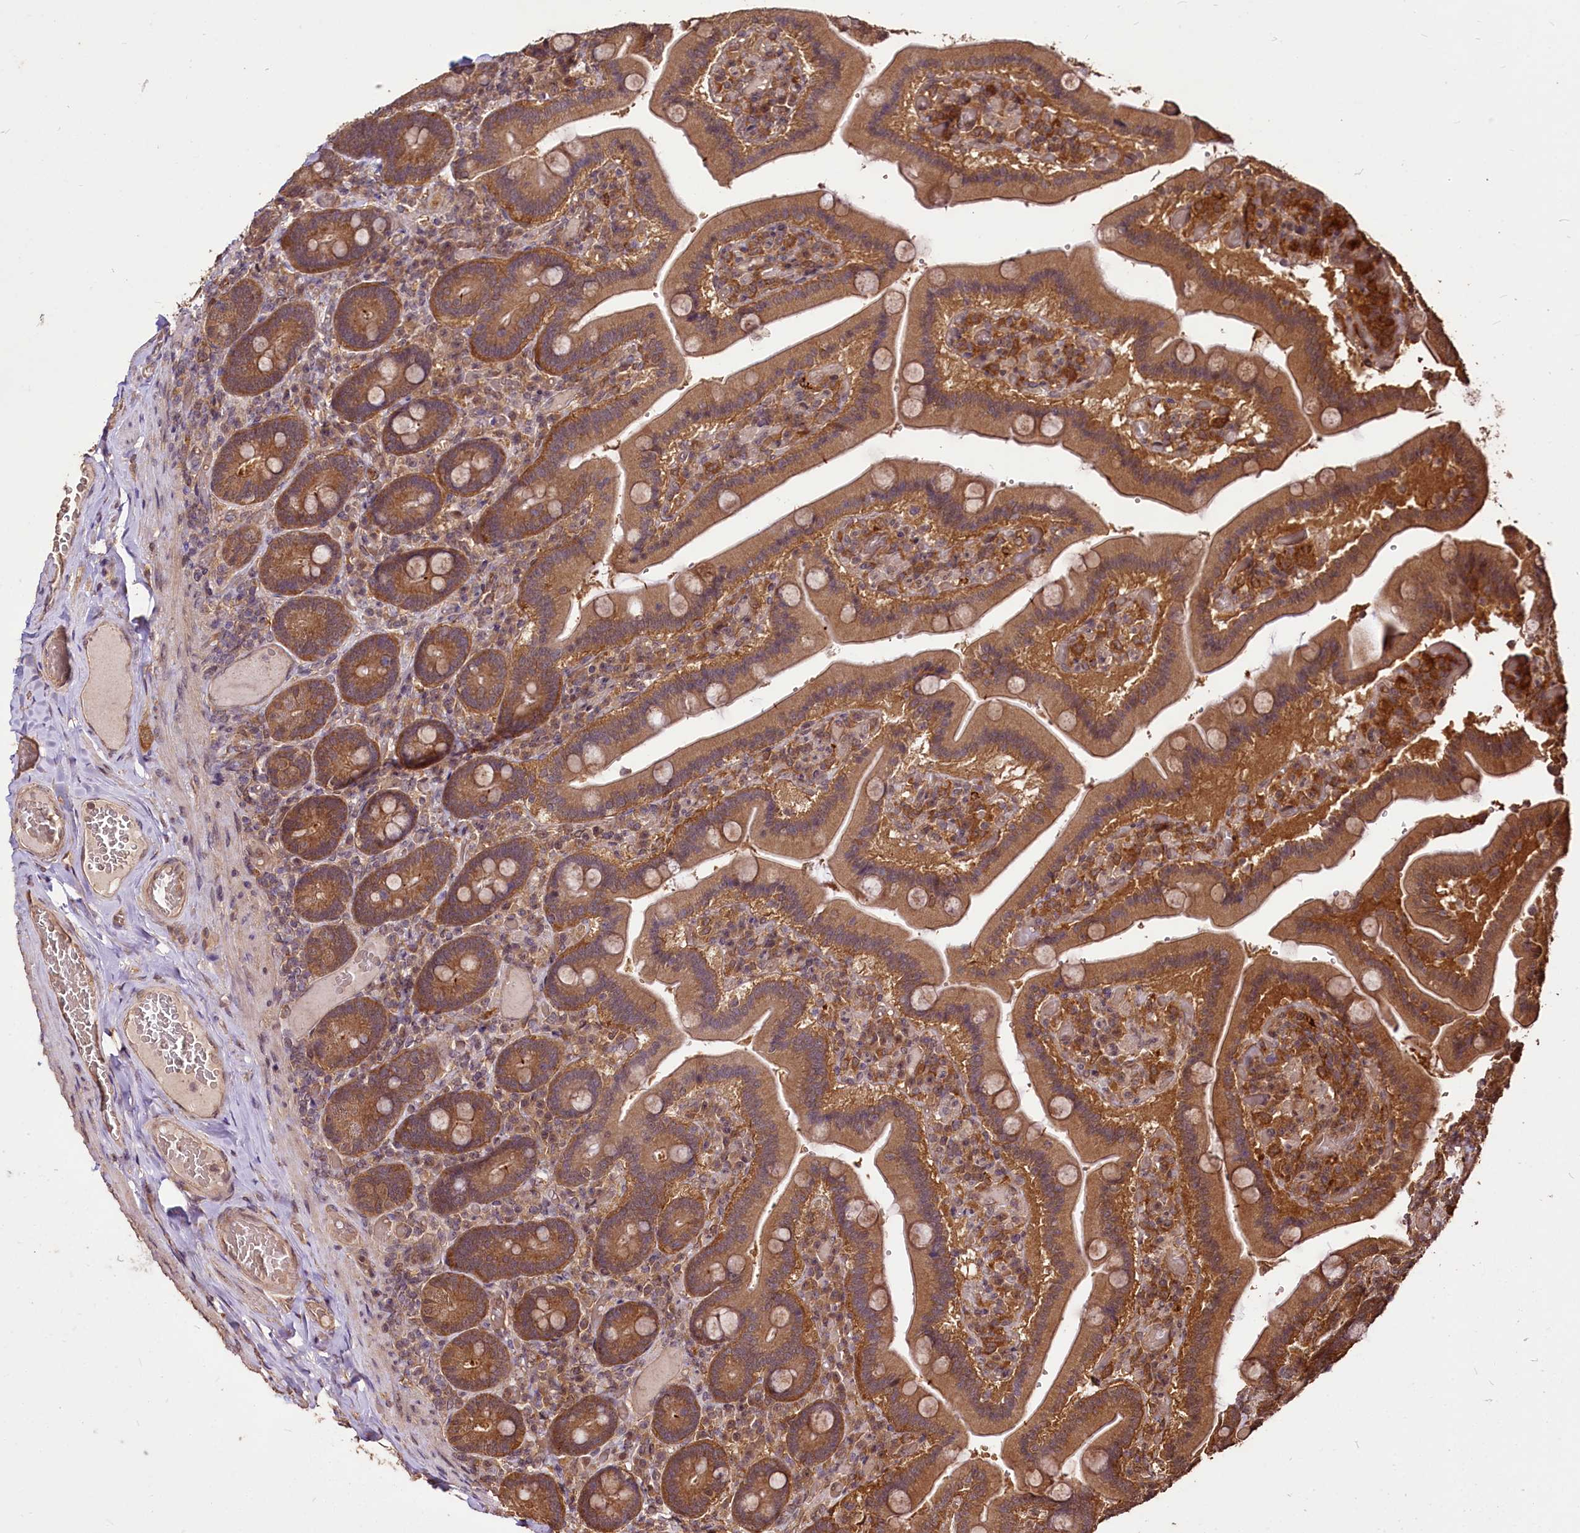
{"staining": {"intensity": "strong", "quantity": ">75%", "location": "cytoplasmic/membranous"}, "tissue": "duodenum", "cell_type": "Glandular cells", "image_type": "normal", "snomed": [{"axis": "morphology", "description": "Normal tissue, NOS"}, {"axis": "topography", "description": "Duodenum"}], "caption": "The immunohistochemical stain shows strong cytoplasmic/membranous expression in glandular cells of benign duodenum. (DAB (3,3'-diaminobenzidine) = brown stain, brightfield microscopy at high magnification).", "gene": "VPS51", "patient": {"sex": "female", "age": 62}}